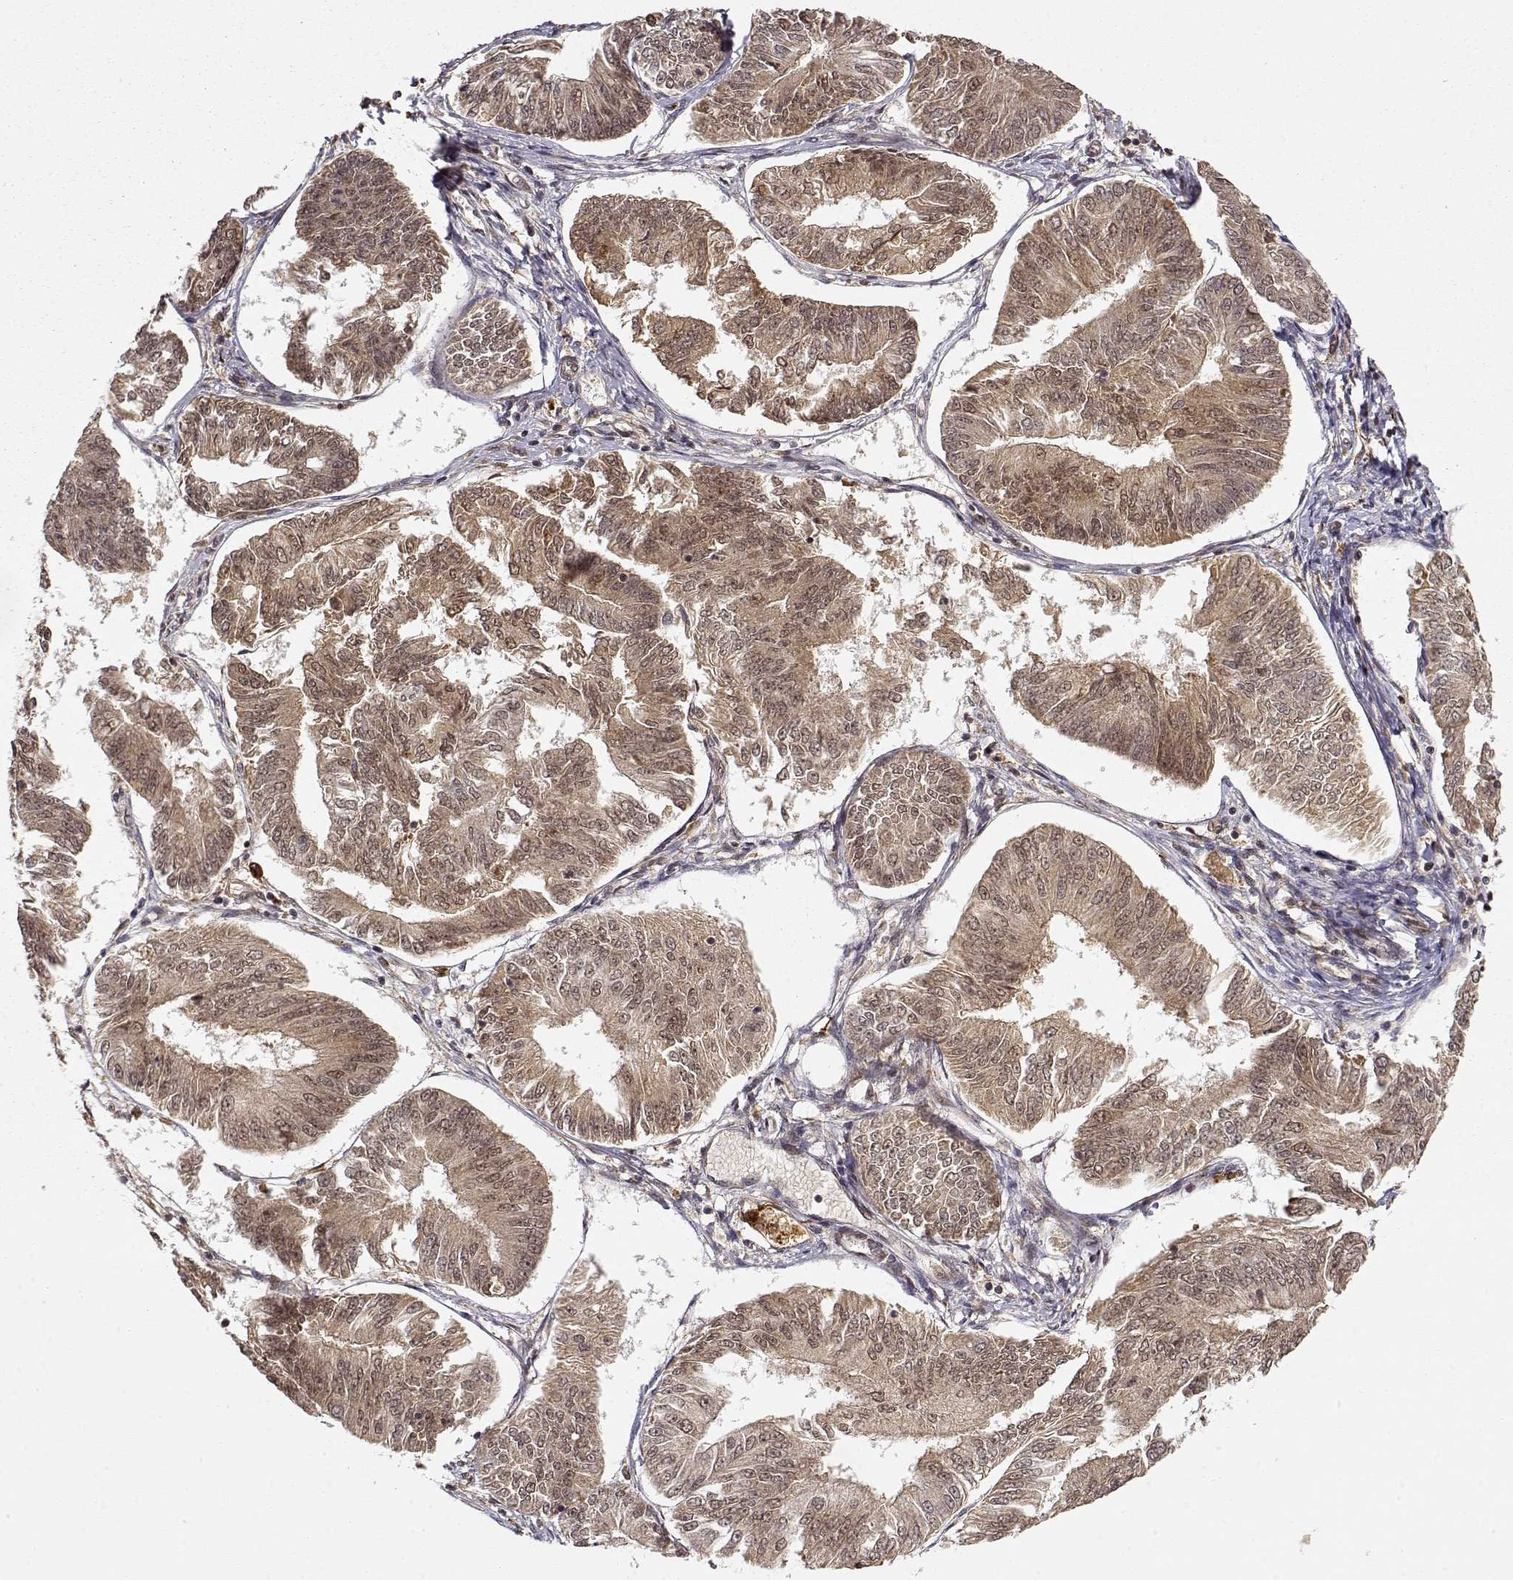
{"staining": {"intensity": "weak", "quantity": ">75%", "location": "cytoplasmic/membranous,nuclear"}, "tissue": "endometrial cancer", "cell_type": "Tumor cells", "image_type": "cancer", "snomed": [{"axis": "morphology", "description": "Adenocarcinoma, NOS"}, {"axis": "topography", "description": "Endometrium"}], "caption": "The immunohistochemical stain shows weak cytoplasmic/membranous and nuclear positivity in tumor cells of endometrial cancer (adenocarcinoma) tissue.", "gene": "MAEA", "patient": {"sex": "female", "age": 58}}